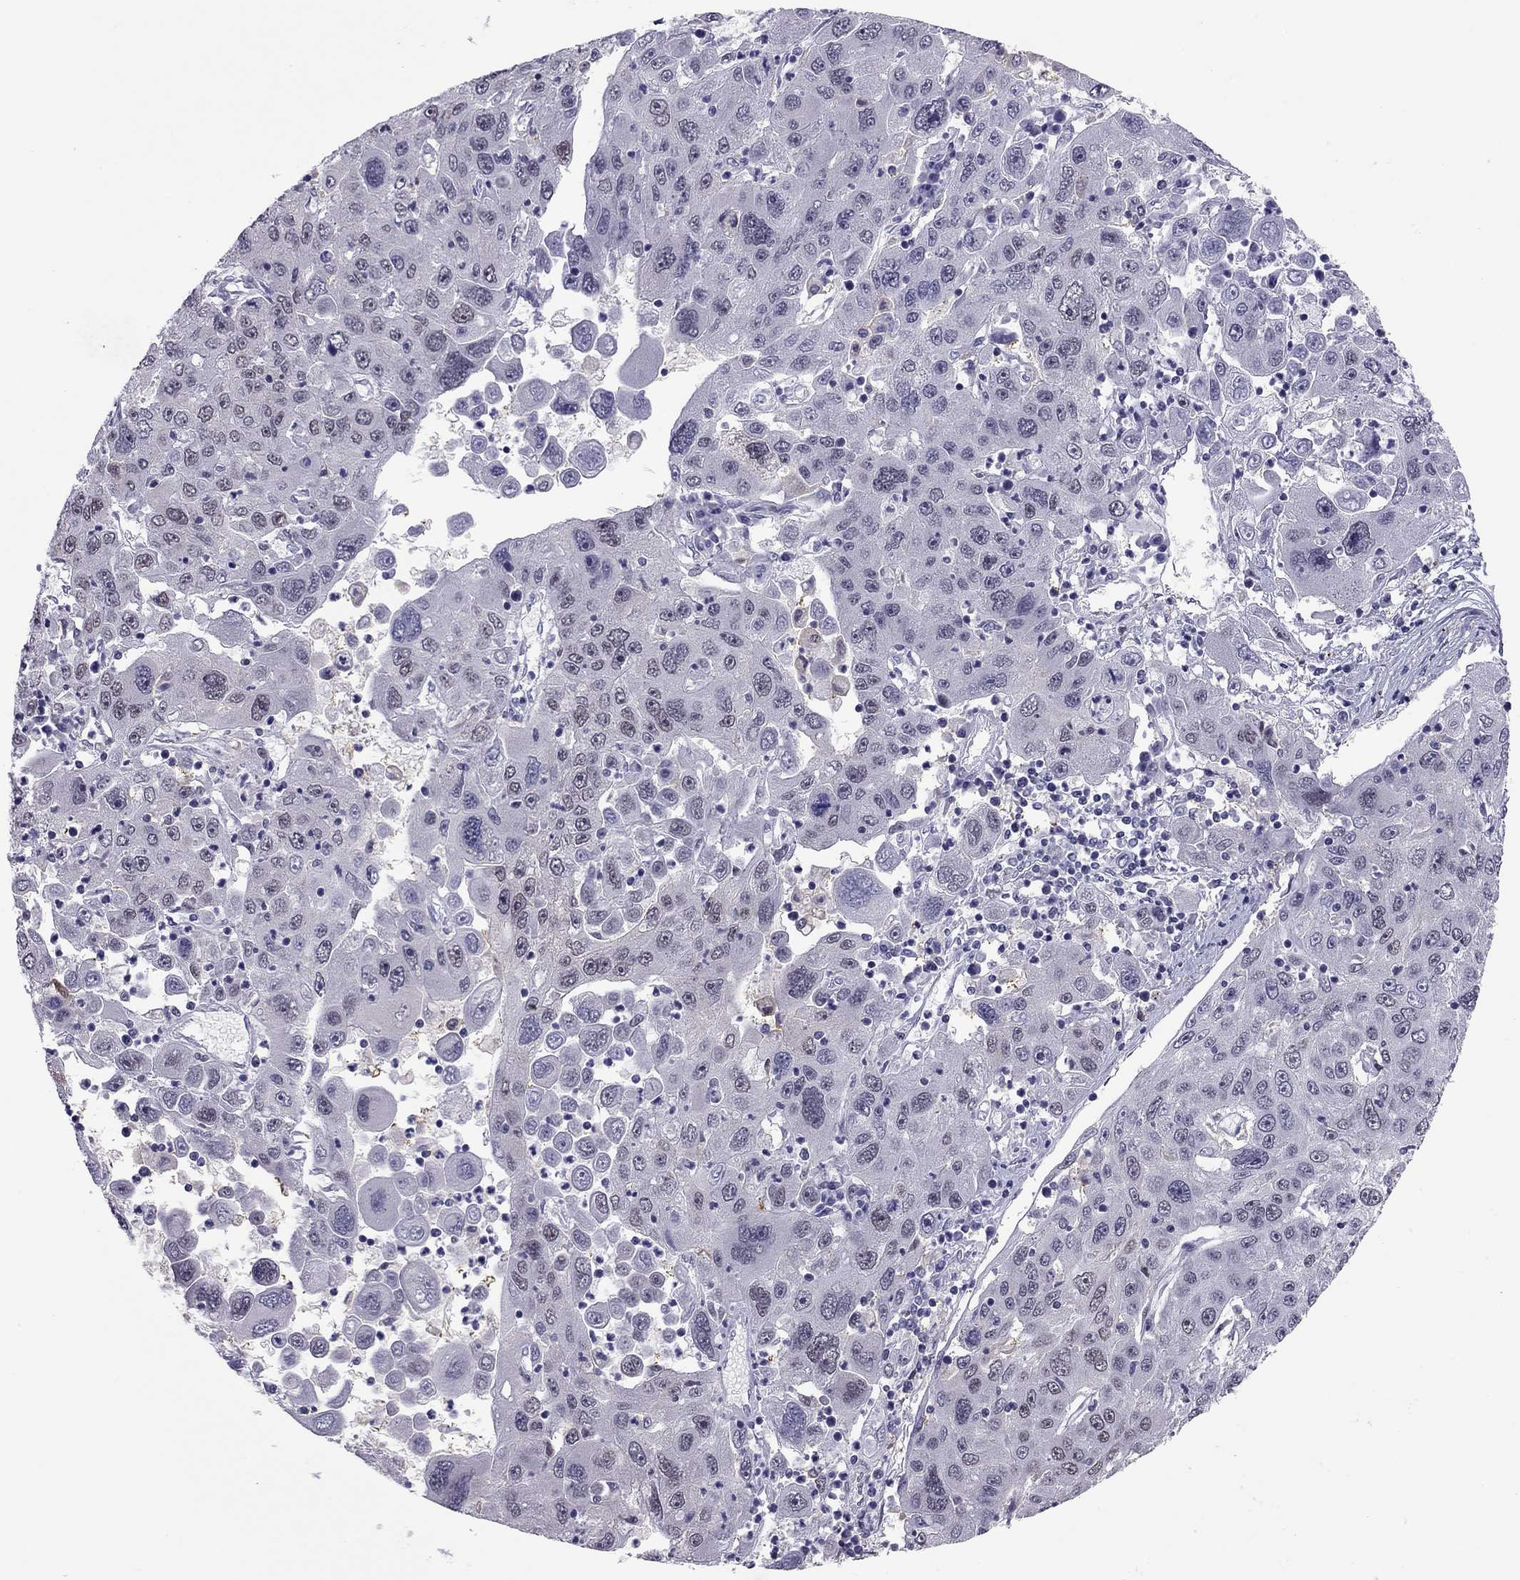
{"staining": {"intensity": "negative", "quantity": "none", "location": "none"}, "tissue": "stomach cancer", "cell_type": "Tumor cells", "image_type": "cancer", "snomed": [{"axis": "morphology", "description": "Adenocarcinoma, NOS"}, {"axis": "topography", "description": "Stomach"}], "caption": "This micrograph is of stomach adenocarcinoma stained with immunohistochemistry (IHC) to label a protein in brown with the nuclei are counter-stained blue. There is no staining in tumor cells. (DAB (3,3'-diaminobenzidine) IHC with hematoxylin counter stain).", "gene": "DOT1L", "patient": {"sex": "male", "age": 56}}